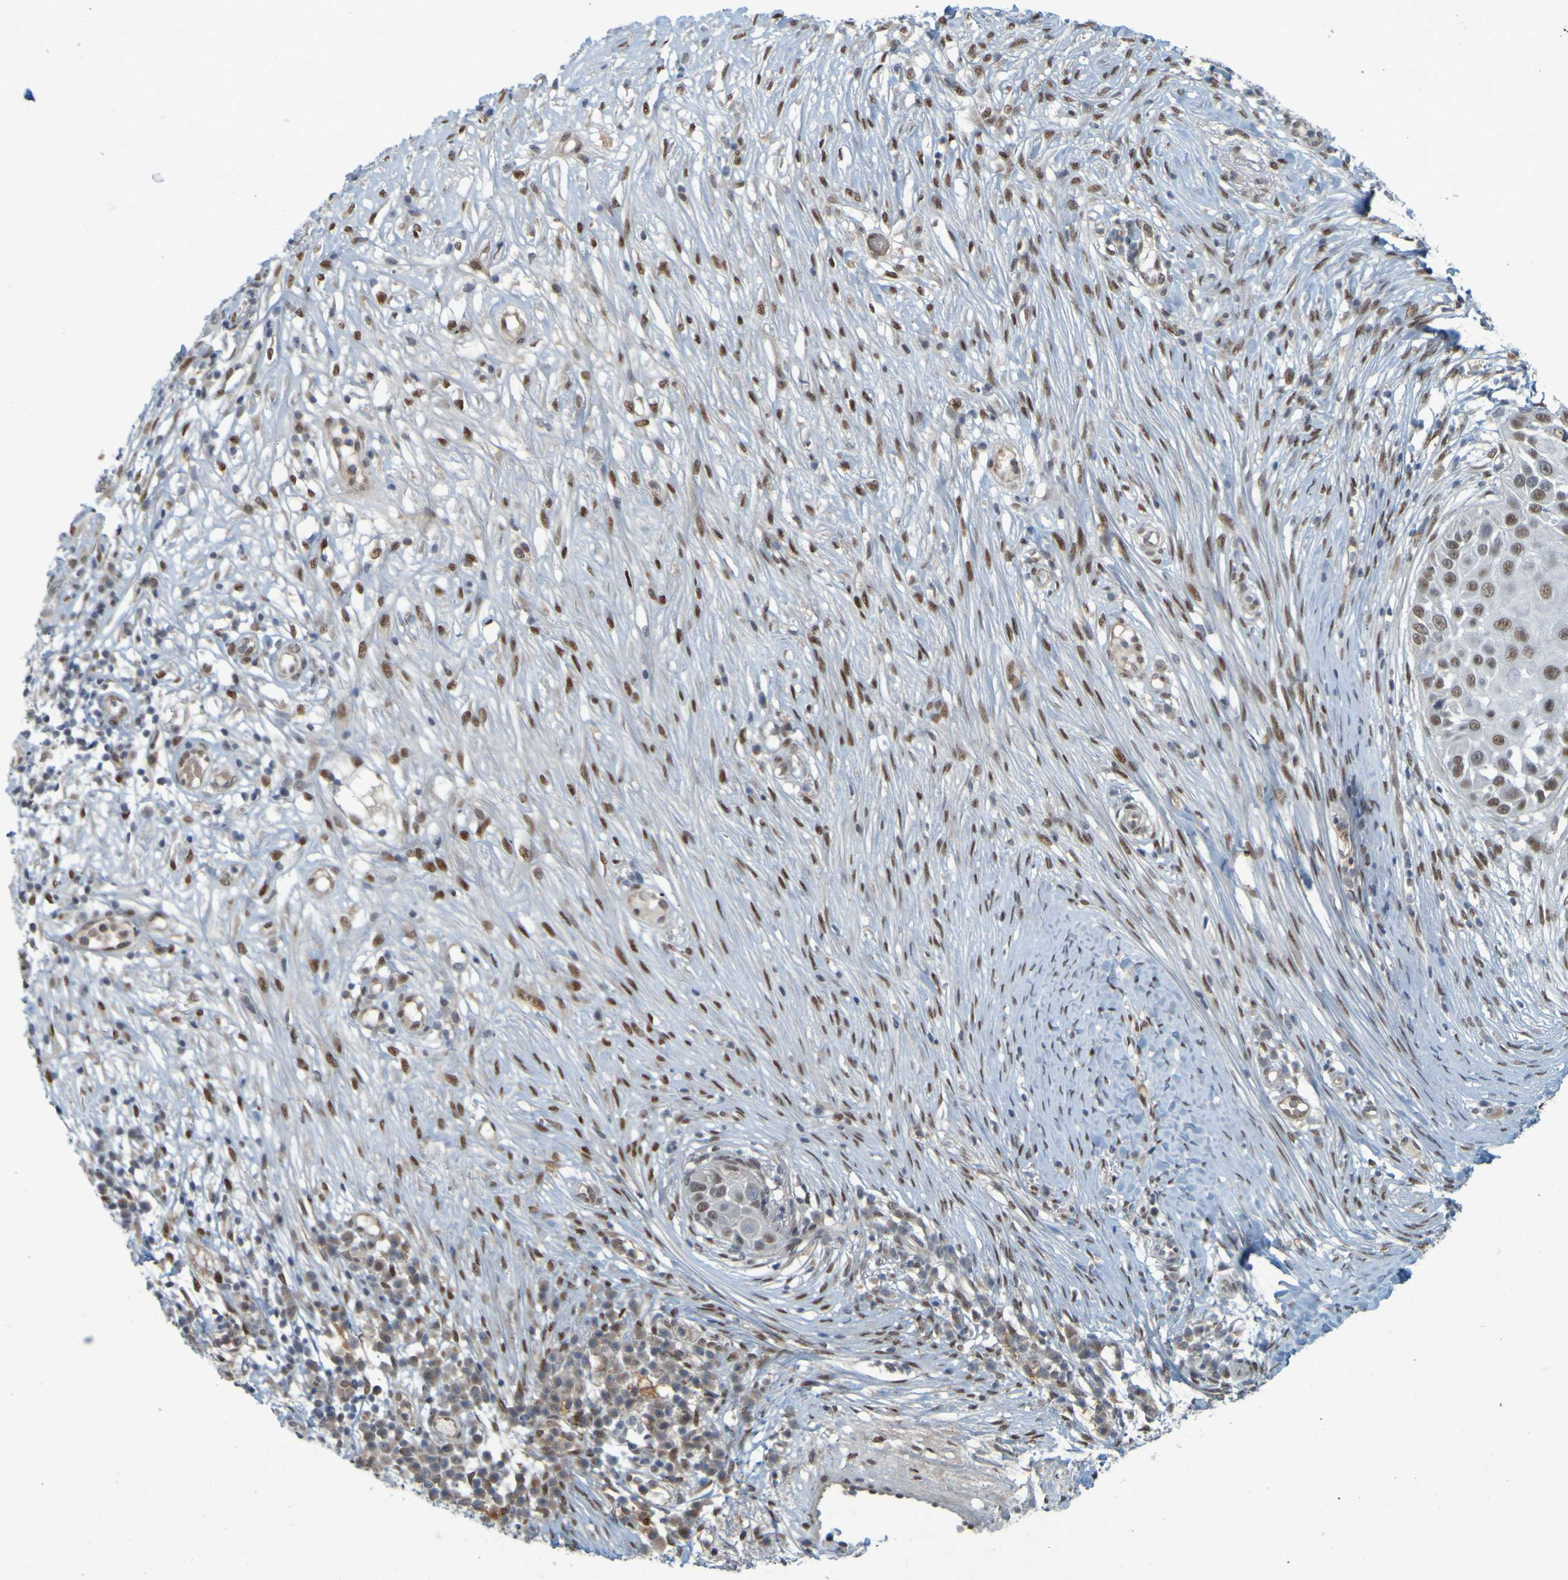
{"staining": {"intensity": "moderate", "quantity": ">75%", "location": "nuclear"}, "tissue": "skin cancer", "cell_type": "Tumor cells", "image_type": "cancer", "snomed": [{"axis": "morphology", "description": "Squamous cell carcinoma, NOS"}, {"axis": "topography", "description": "Skin"}], "caption": "Squamous cell carcinoma (skin) stained with DAB (3,3'-diaminobenzidine) IHC exhibits medium levels of moderate nuclear positivity in approximately >75% of tumor cells. Nuclei are stained in blue.", "gene": "MCPH1", "patient": {"sex": "female", "age": 44}}